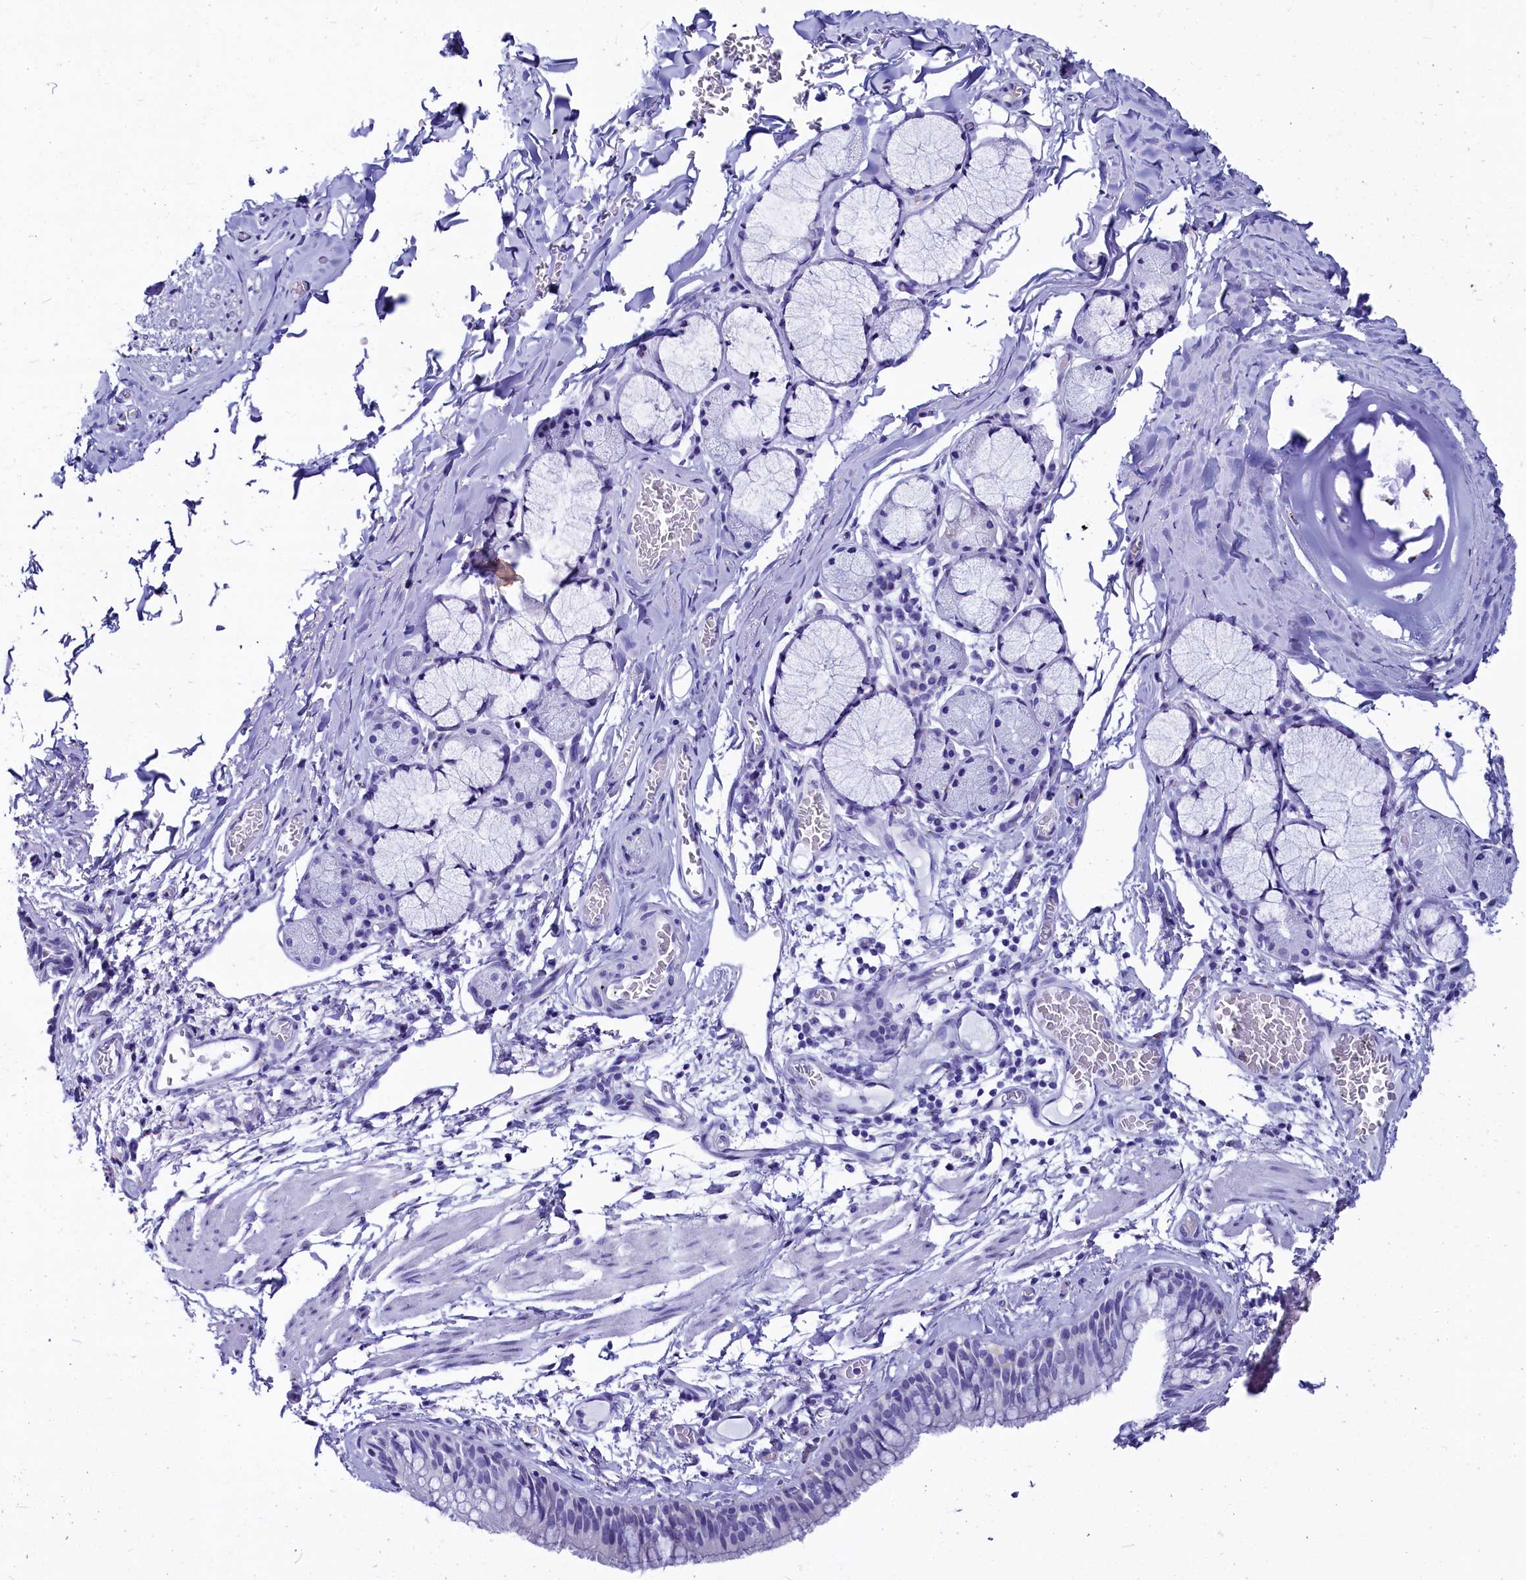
{"staining": {"intensity": "negative", "quantity": "none", "location": "none"}, "tissue": "bronchus", "cell_type": "Respiratory epithelial cells", "image_type": "normal", "snomed": [{"axis": "morphology", "description": "Normal tissue, NOS"}, {"axis": "topography", "description": "Cartilage tissue"}, {"axis": "topography", "description": "Bronchus"}], "caption": "Protein analysis of normal bronchus reveals no significant positivity in respiratory epithelial cells. (DAB immunohistochemistry (IHC) visualized using brightfield microscopy, high magnification).", "gene": "AP3B2", "patient": {"sex": "female", "age": 36}}